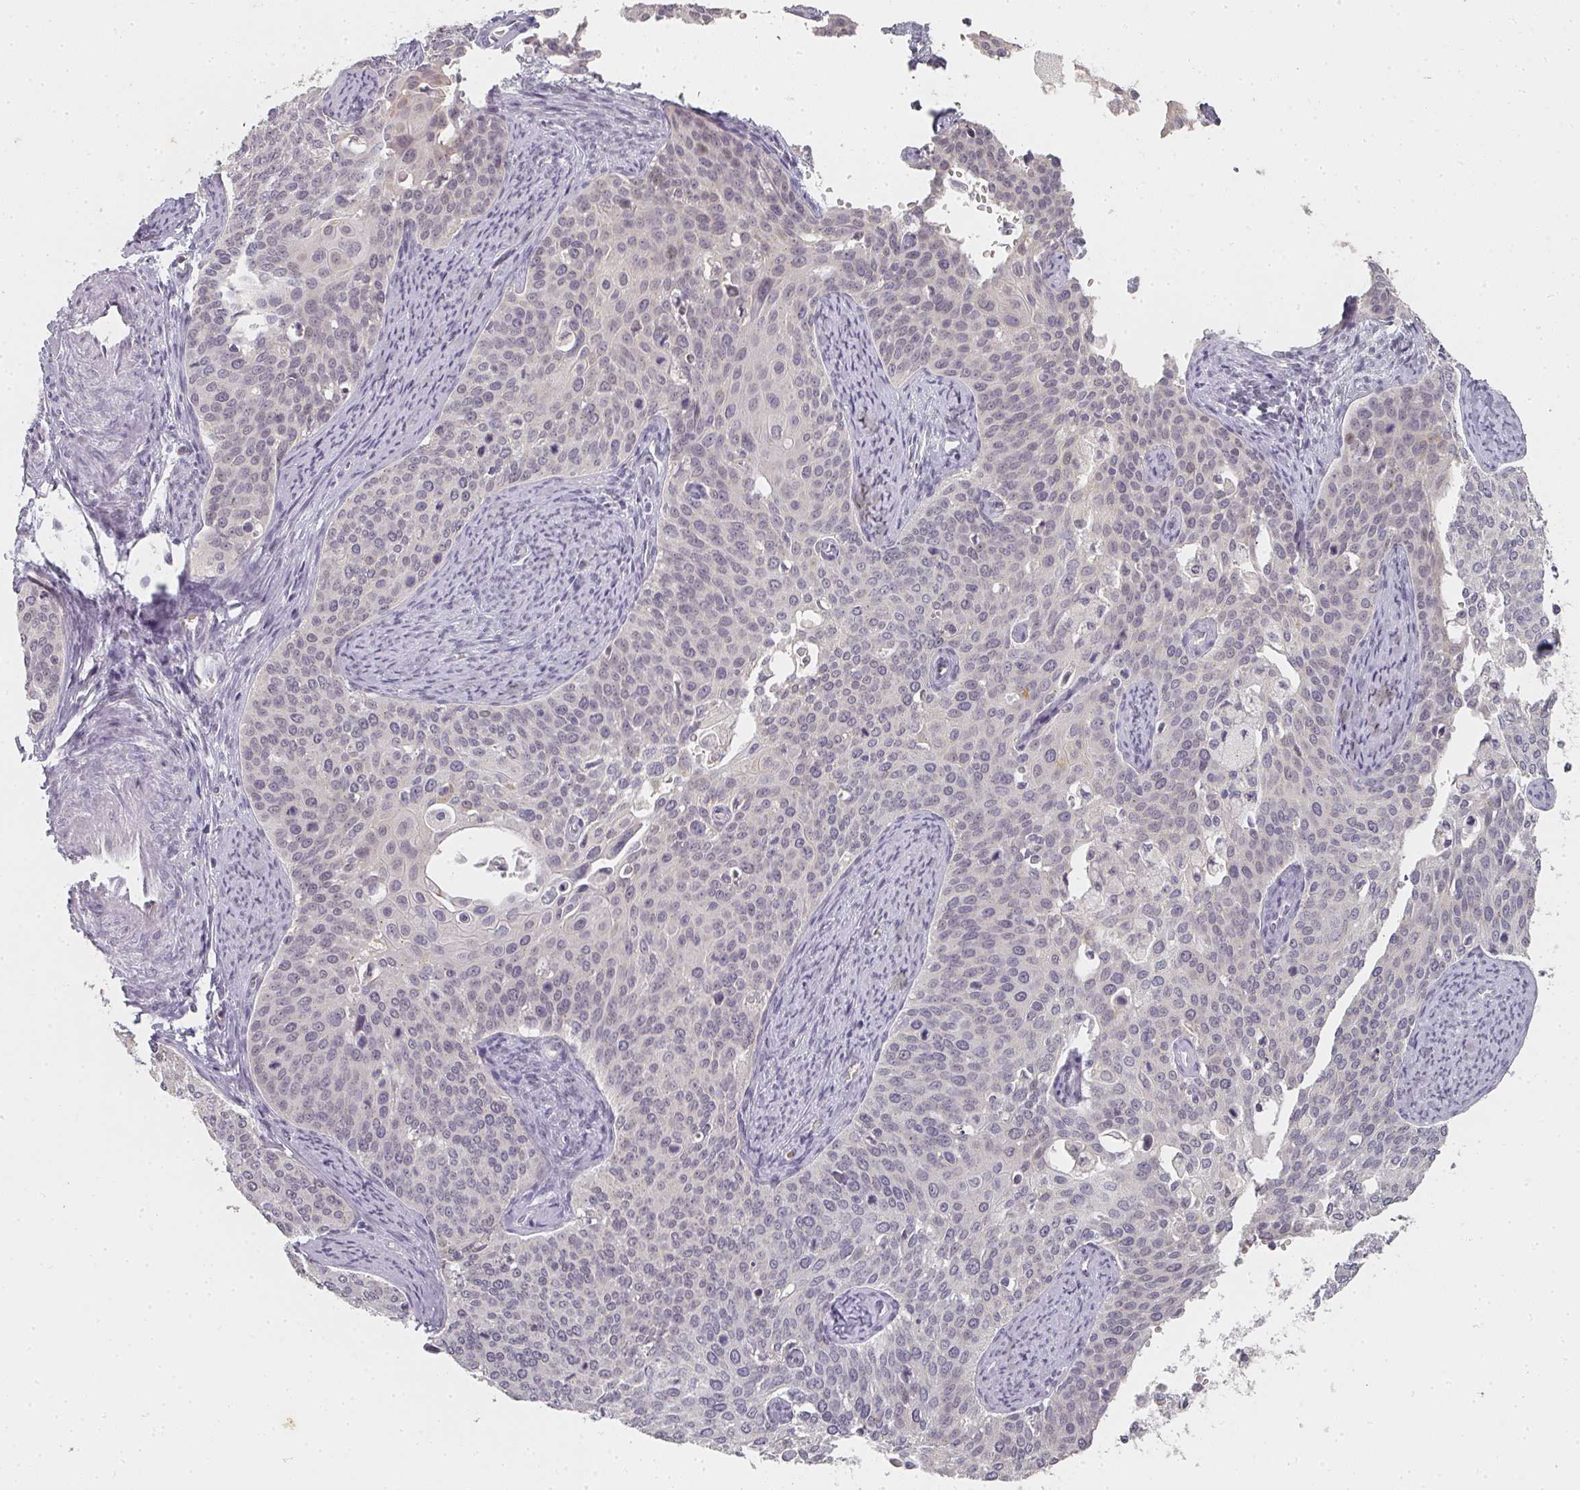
{"staining": {"intensity": "negative", "quantity": "none", "location": "none"}, "tissue": "cervical cancer", "cell_type": "Tumor cells", "image_type": "cancer", "snomed": [{"axis": "morphology", "description": "Squamous cell carcinoma, NOS"}, {"axis": "topography", "description": "Cervix"}], "caption": "This is a micrograph of immunohistochemistry staining of cervical squamous cell carcinoma, which shows no positivity in tumor cells. (IHC, brightfield microscopy, high magnification).", "gene": "SHISA2", "patient": {"sex": "female", "age": 44}}